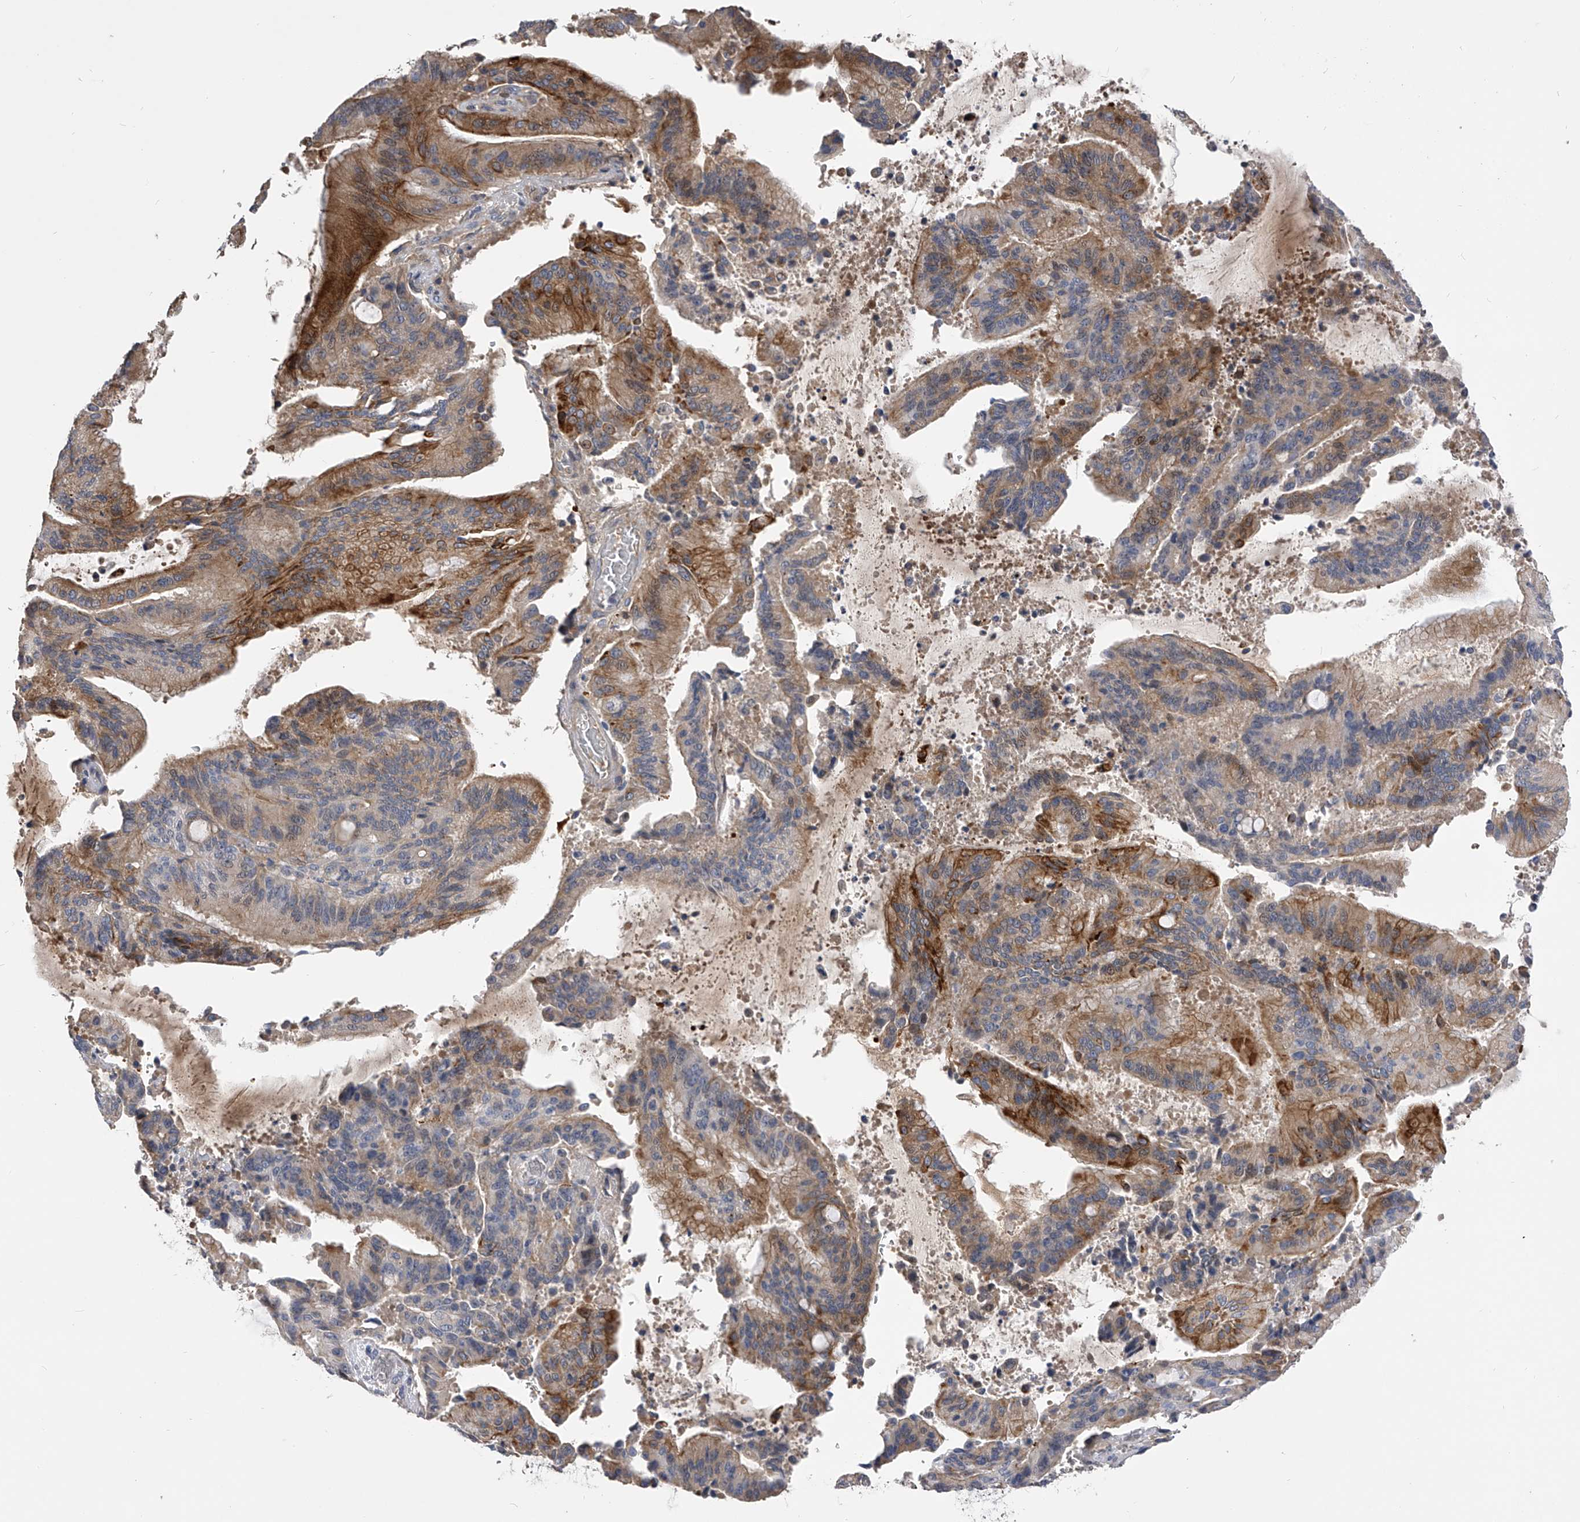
{"staining": {"intensity": "moderate", "quantity": "25%-75%", "location": "cytoplasmic/membranous"}, "tissue": "liver cancer", "cell_type": "Tumor cells", "image_type": "cancer", "snomed": [{"axis": "morphology", "description": "Normal tissue, NOS"}, {"axis": "morphology", "description": "Cholangiocarcinoma"}, {"axis": "topography", "description": "Liver"}, {"axis": "topography", "description": "Peripheral nerve tissue"}], "caption": "Immunohistochemistry (IHC) staining of cholangiocarcinoma (liver), which reveals medium levels of moderate cytoplasmic/membranous staining in approximately 25%-75% of tumor cells indicating moderate cytoplasmic/membranous protein positivity. The staining was performed using DAB (3,3'-diaminobenzidine) (brown) for protein detection and nuclei were counterstained in hematoxylin (blue).", "gene": "MDN1", "patient": {"sex": "female", "age": 73}}